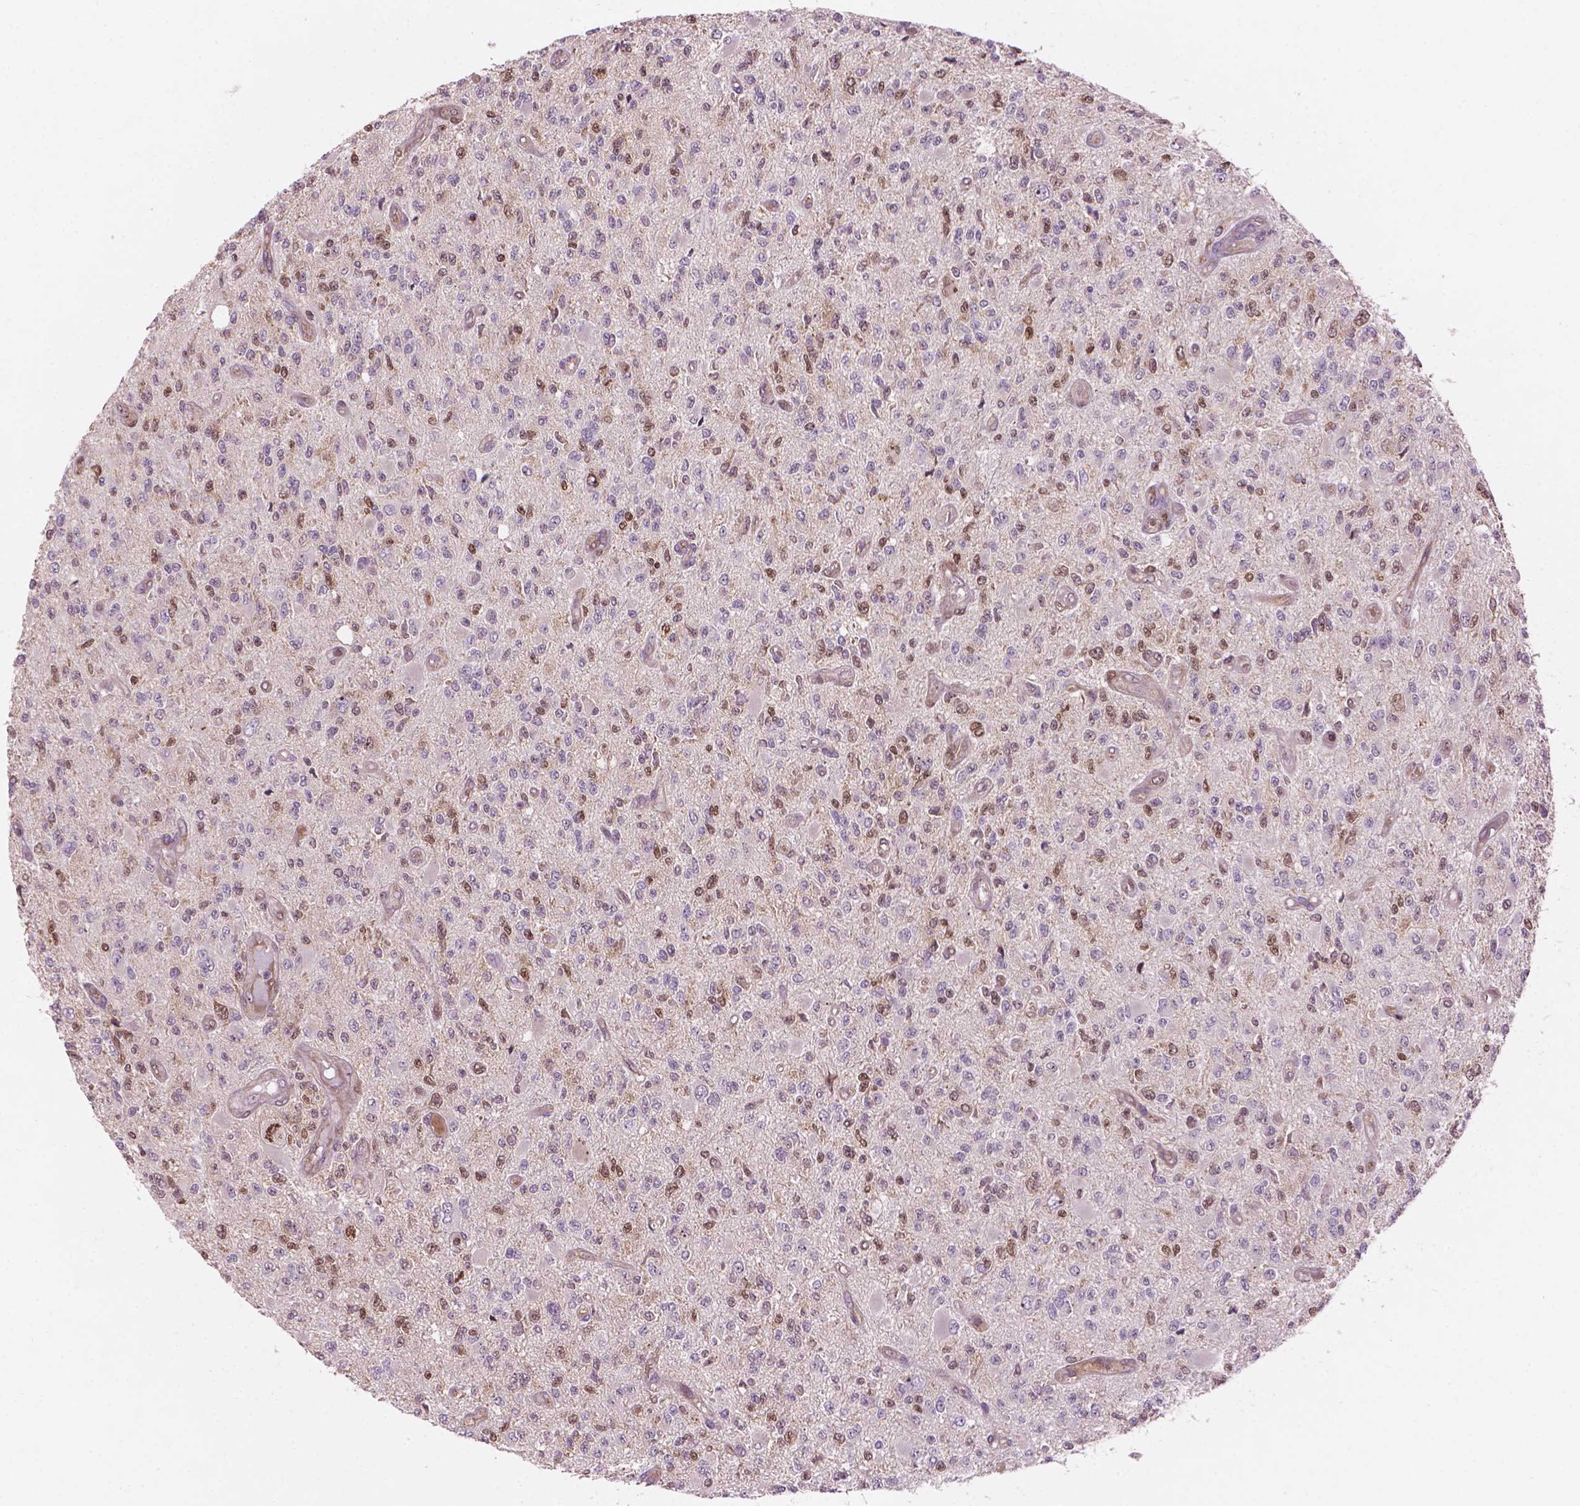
{"staining": {"intensity": "moderate", "quantity": "<25%", "location": "nuclear"}, "tissue": "glioma", "cell_type": "Tumor cells", "image_type": "cancer", "snomed": [{"axis": "morphology", "description": "Glioma, malignant, High grade"}, {"axis": "topography", "description": "Brain"}], "caption": "Moderate nuclear staining for a protein is identified in about <25% of tumor cells of malignant glioma (high-grade) using immunohistochemistry.", "gene": "SMC2", "patient": {"sex": "female", "age": 63}}